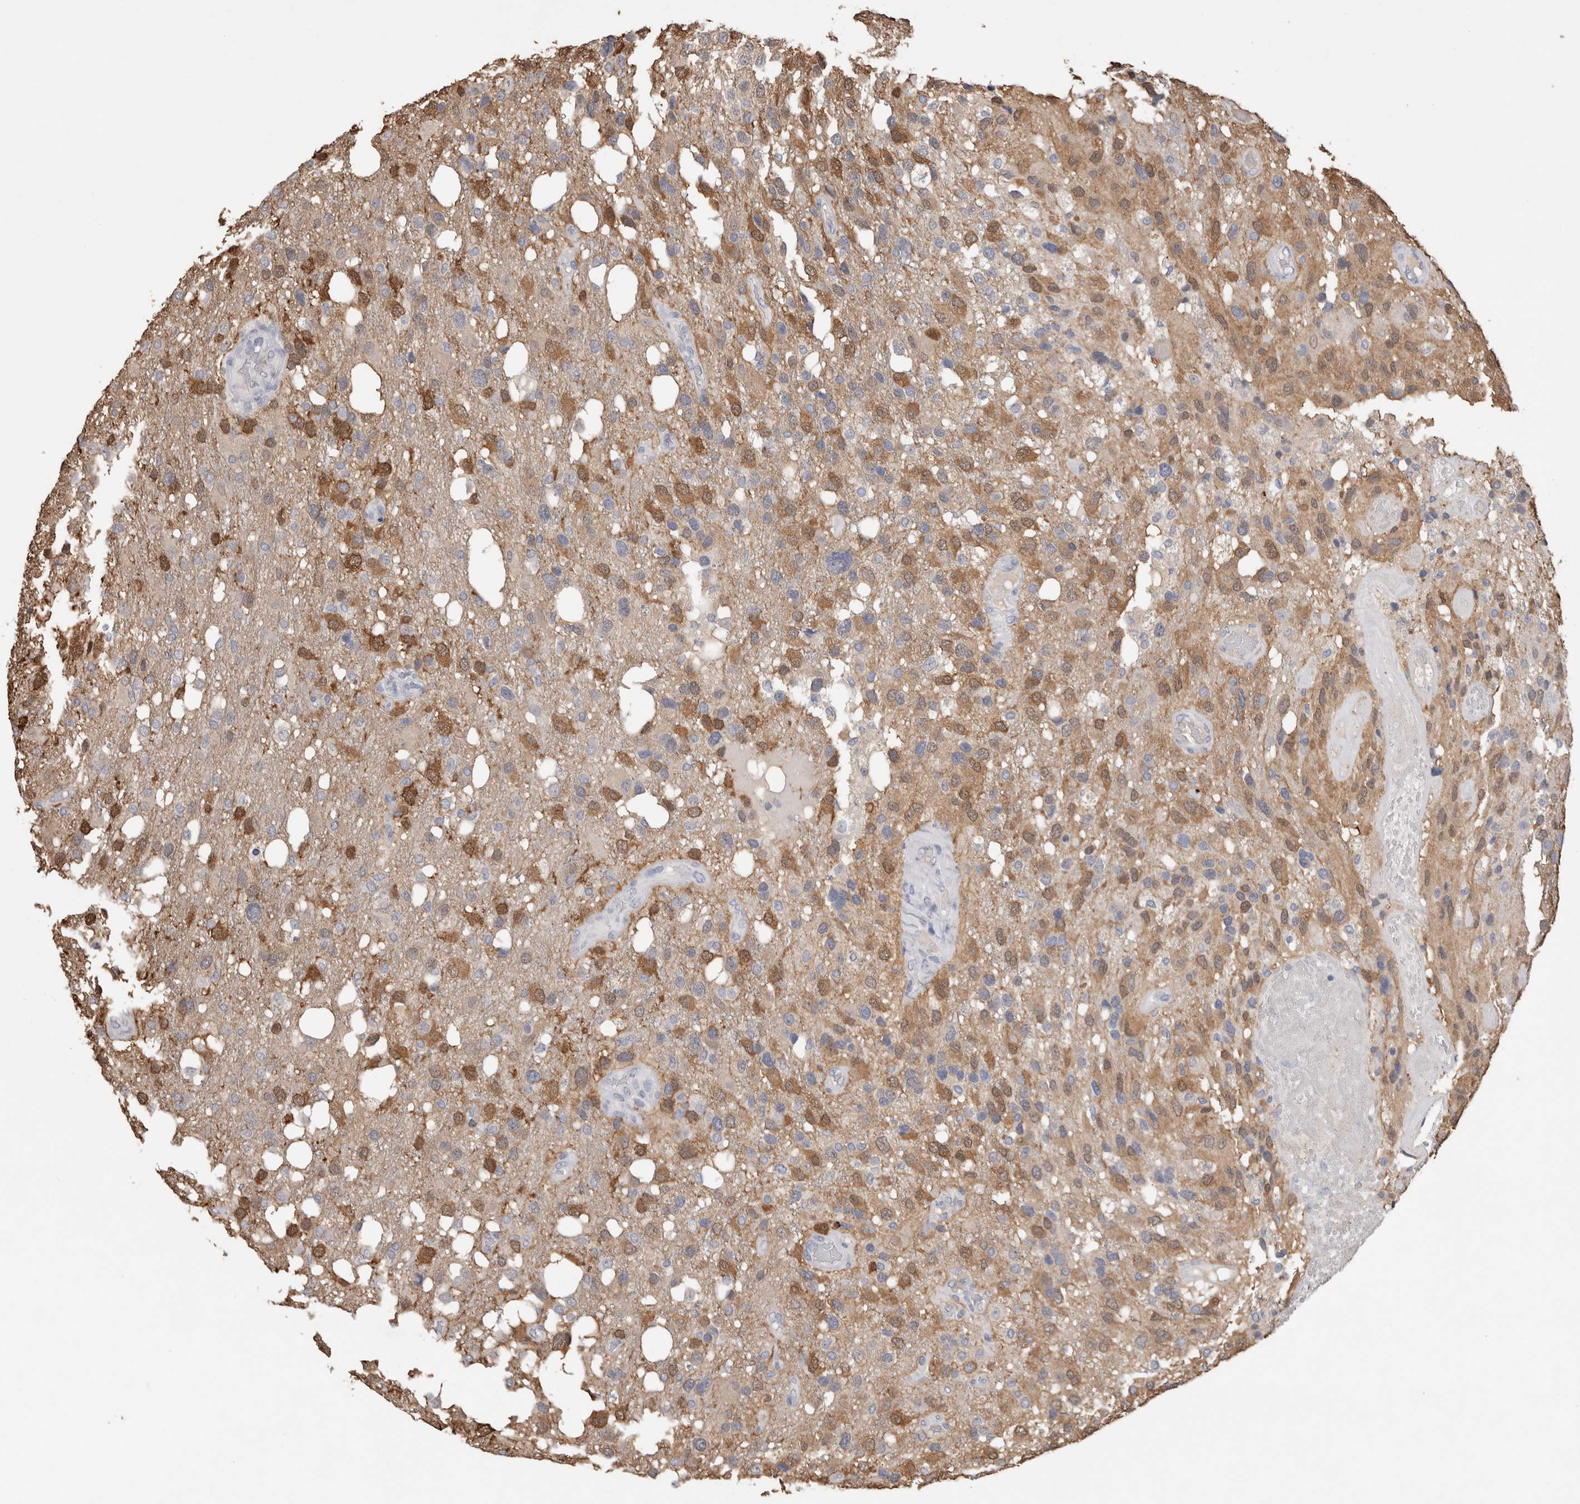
{"staining": {"intensity": "moderate", "quantity": "25%-75%", "location": "cytoplasmic/membranous"}, "tissue": "glioma", "cell_type": "Tumor cells", "image_type": "cancer", "snomed": [{"axis": "morphology", "description": "Glioma, malignant, High grade"}, {"axis": "topography", "description": "Brain"}], "caption": "Immunohistochemical staining of malignant glioma (high-grade) shows medium levels of moderate cytoplasmic/membranous protein positivity in about 25%-75% of tumor cells. (brown staining indicates protein expression, while blue staining denotes nuclei).", "gene": "FABP7", "patient": {"sex": "female", "age": 58}}